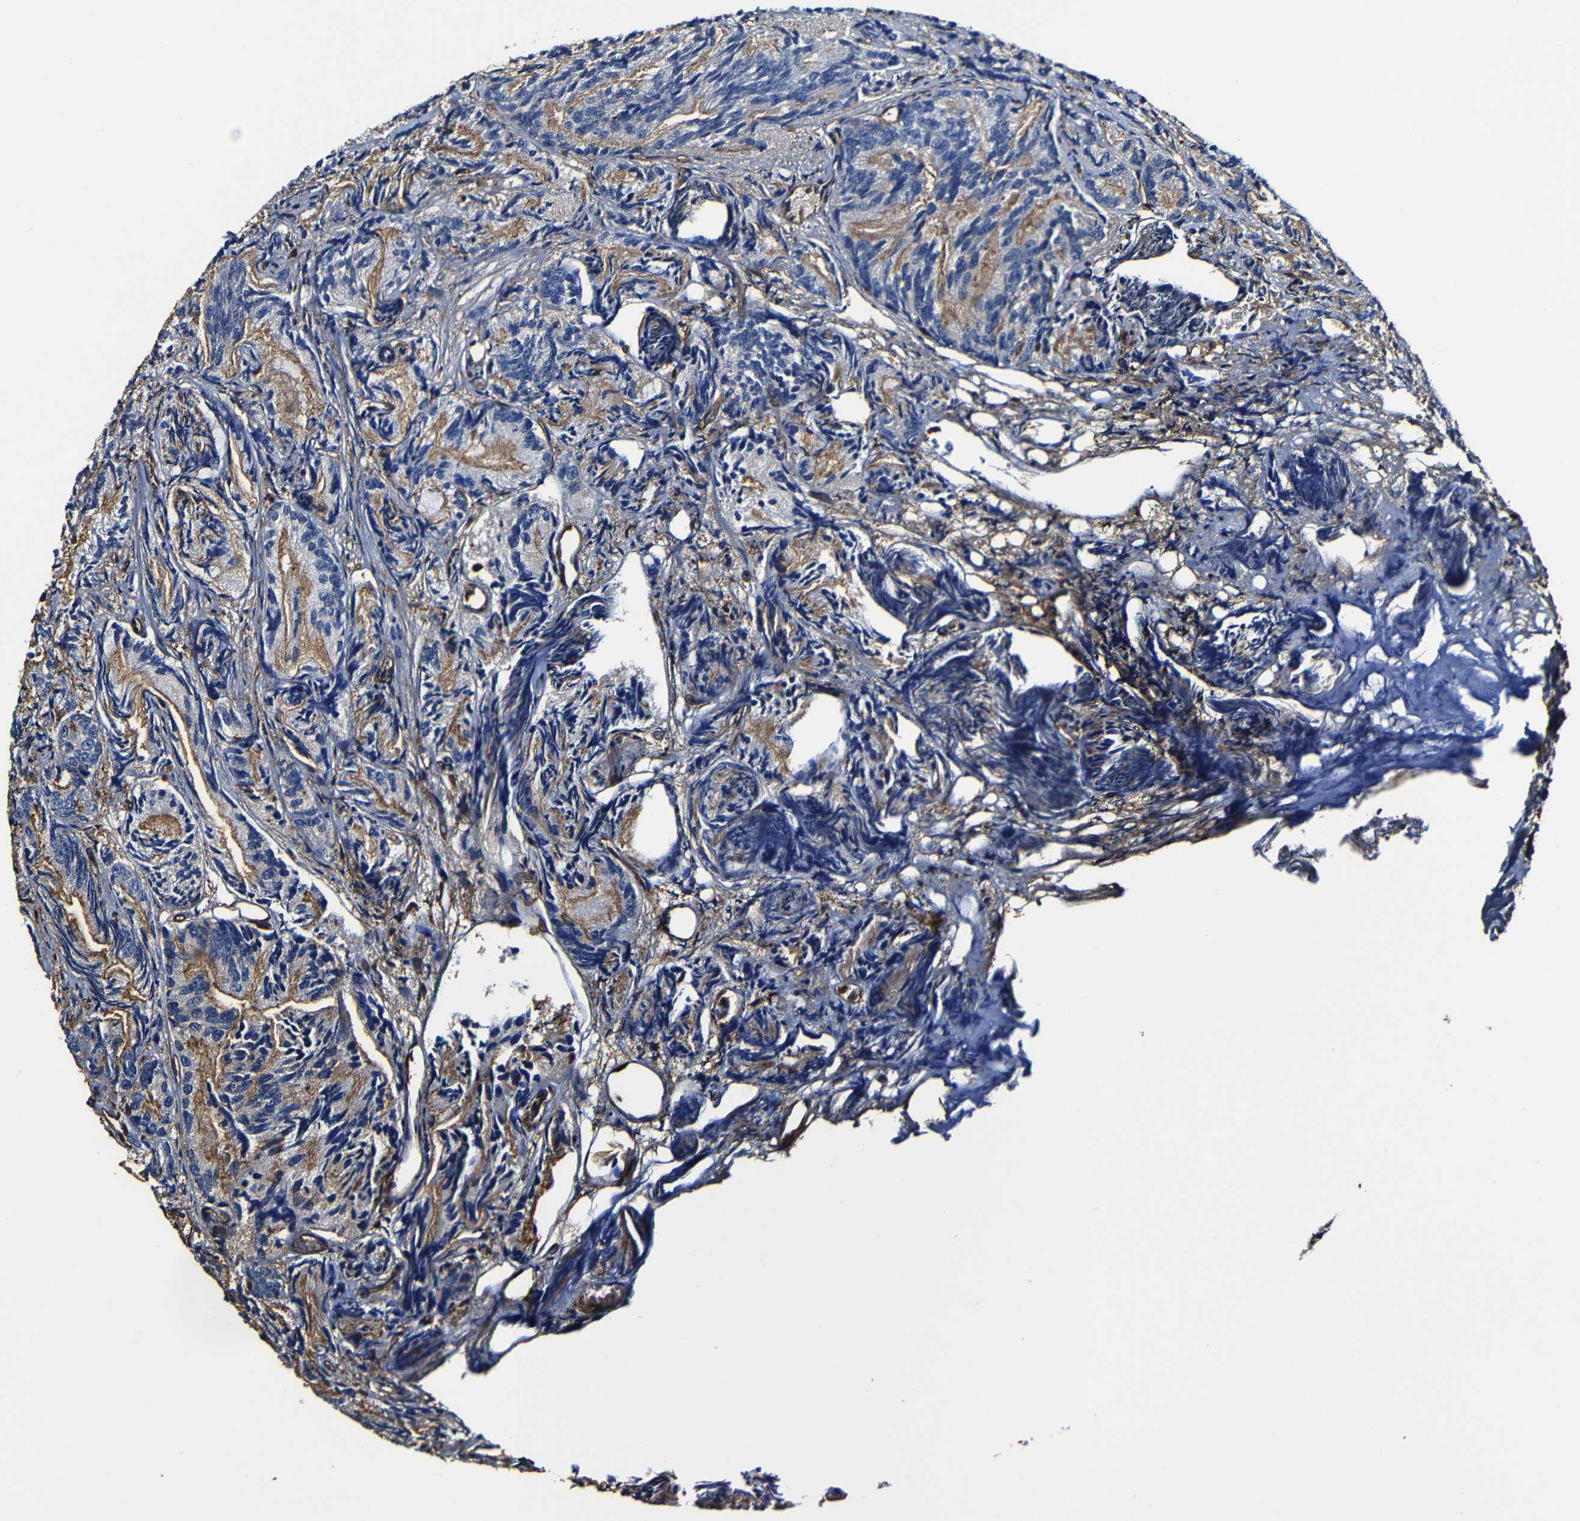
{"staining": {"intensity": "weak", "quantity": ">75%", "location": "cytoplasmic/membranous"}, "tissue": "prostate cancer", "cell_type": "Tumor cells", "image_type": "cancer", "snomed": [{"axis": "morphology", "description": "Adenocarcinoma, Low grade"}, {"axis": "topography", "description": "Prostate"}], "caption": "Prostate cancer (adenocarcinoma (low-grade)) stained for a protein (brown) displays weak cytoplasmic/membranous positive expression in approximately >75% of tumor cells.", "gene": "MSN", "patient": {"sex": "male", "age": 89}}